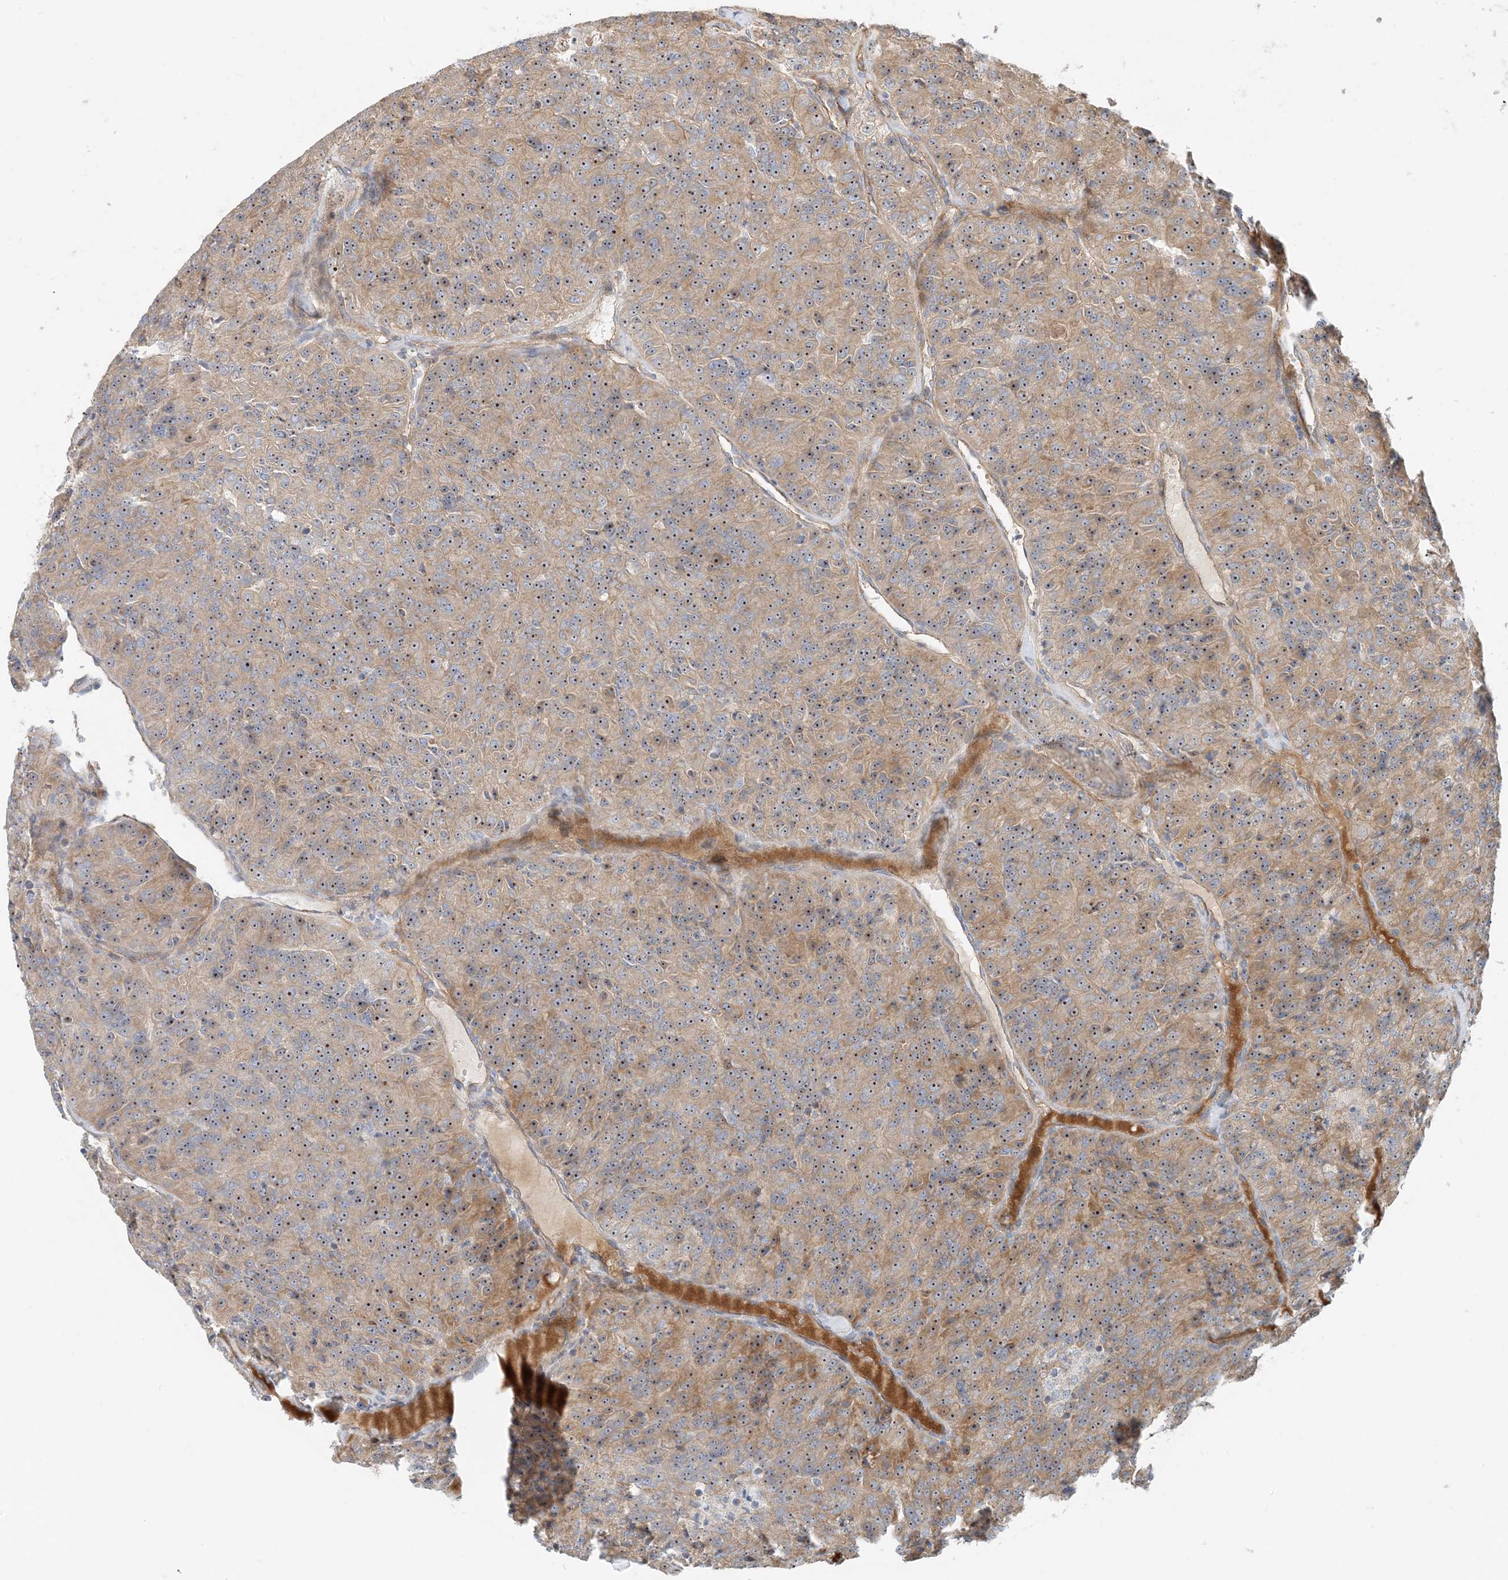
{"staining": {"intensity": "moderate", "quantity": ">75%", "location": "cytoplasmic/membranous,nuclear"}, "tissue": "renal cancer", "cell_type": "Tumor cells", "image_type": "cancer", "snomed": [{"axis": "morphology", "description": "Adenocarcinoma, NOS"}, {"axis": "topography", "description": "Kidney"}], "caption": "The micrograph reveals immunohistochemical staining of renal cancer (adenocarcinoma). There is moderate cytoplasmic/membranous and nuclear expression is identified in about >75% of tumor cells.", "gene": "MYL5", "patient": {"sex": "female", "age": 63}}